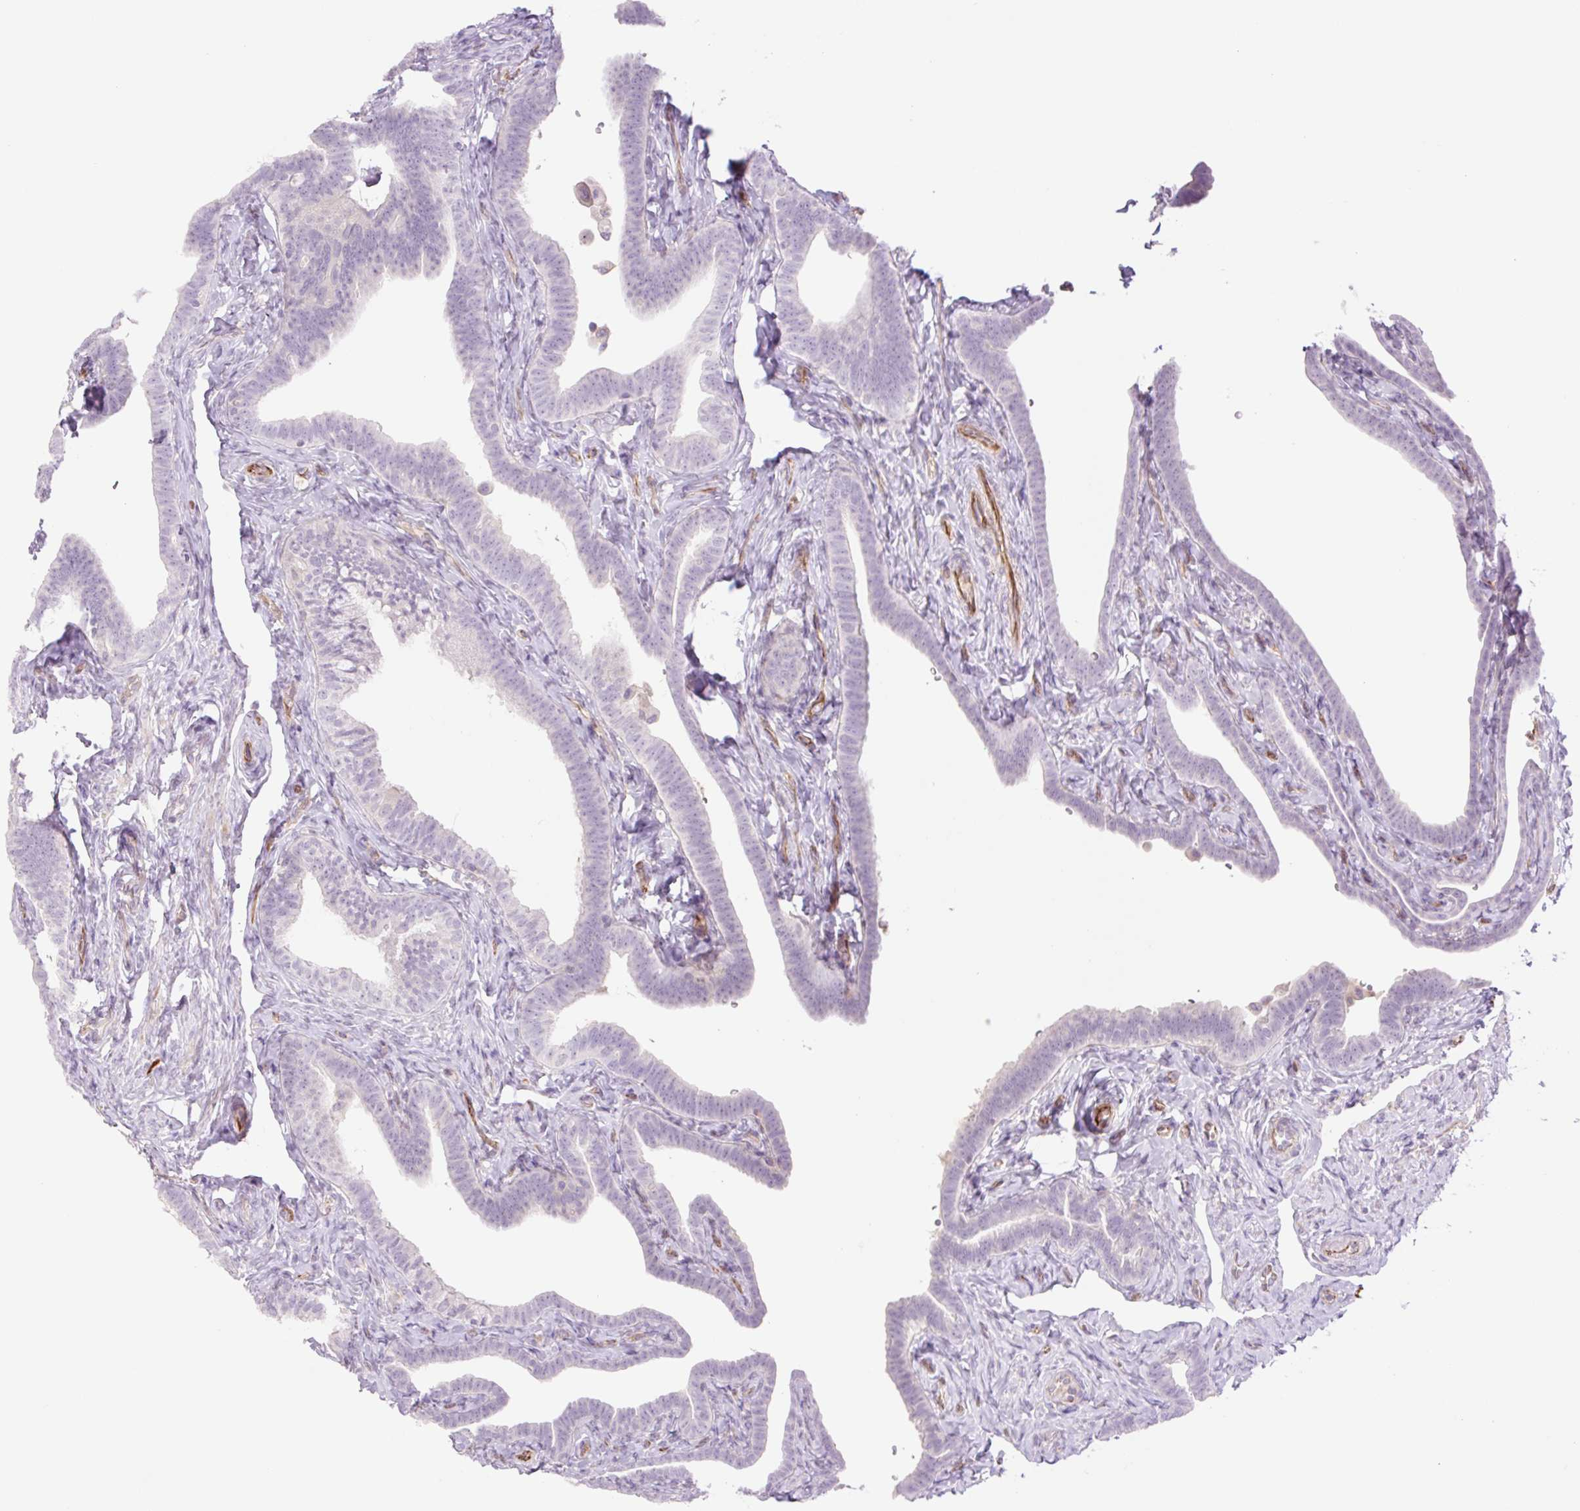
{"staining": {"intensity": "negative", "quantity": "none", "location": "none"}, "tissue": "fallopian tube", "cell_type": "Glandular cells", "image_type": "normal", "snomed": [{"axis": "morphology", "description": "Normal tissue, NOS"}, {"axis": "topography", "description": "Fallopian tube"}], "caption": "Immunohistochemistry histopathology image of unremarkable fallopian tube: human fallopian tube stained with DAB (3,3'-diaminobenzidine) displays no significant protein staining in glandular cells.", "gene": "ZFYVE21", "patient": {"sex": "female", "age": 69}}